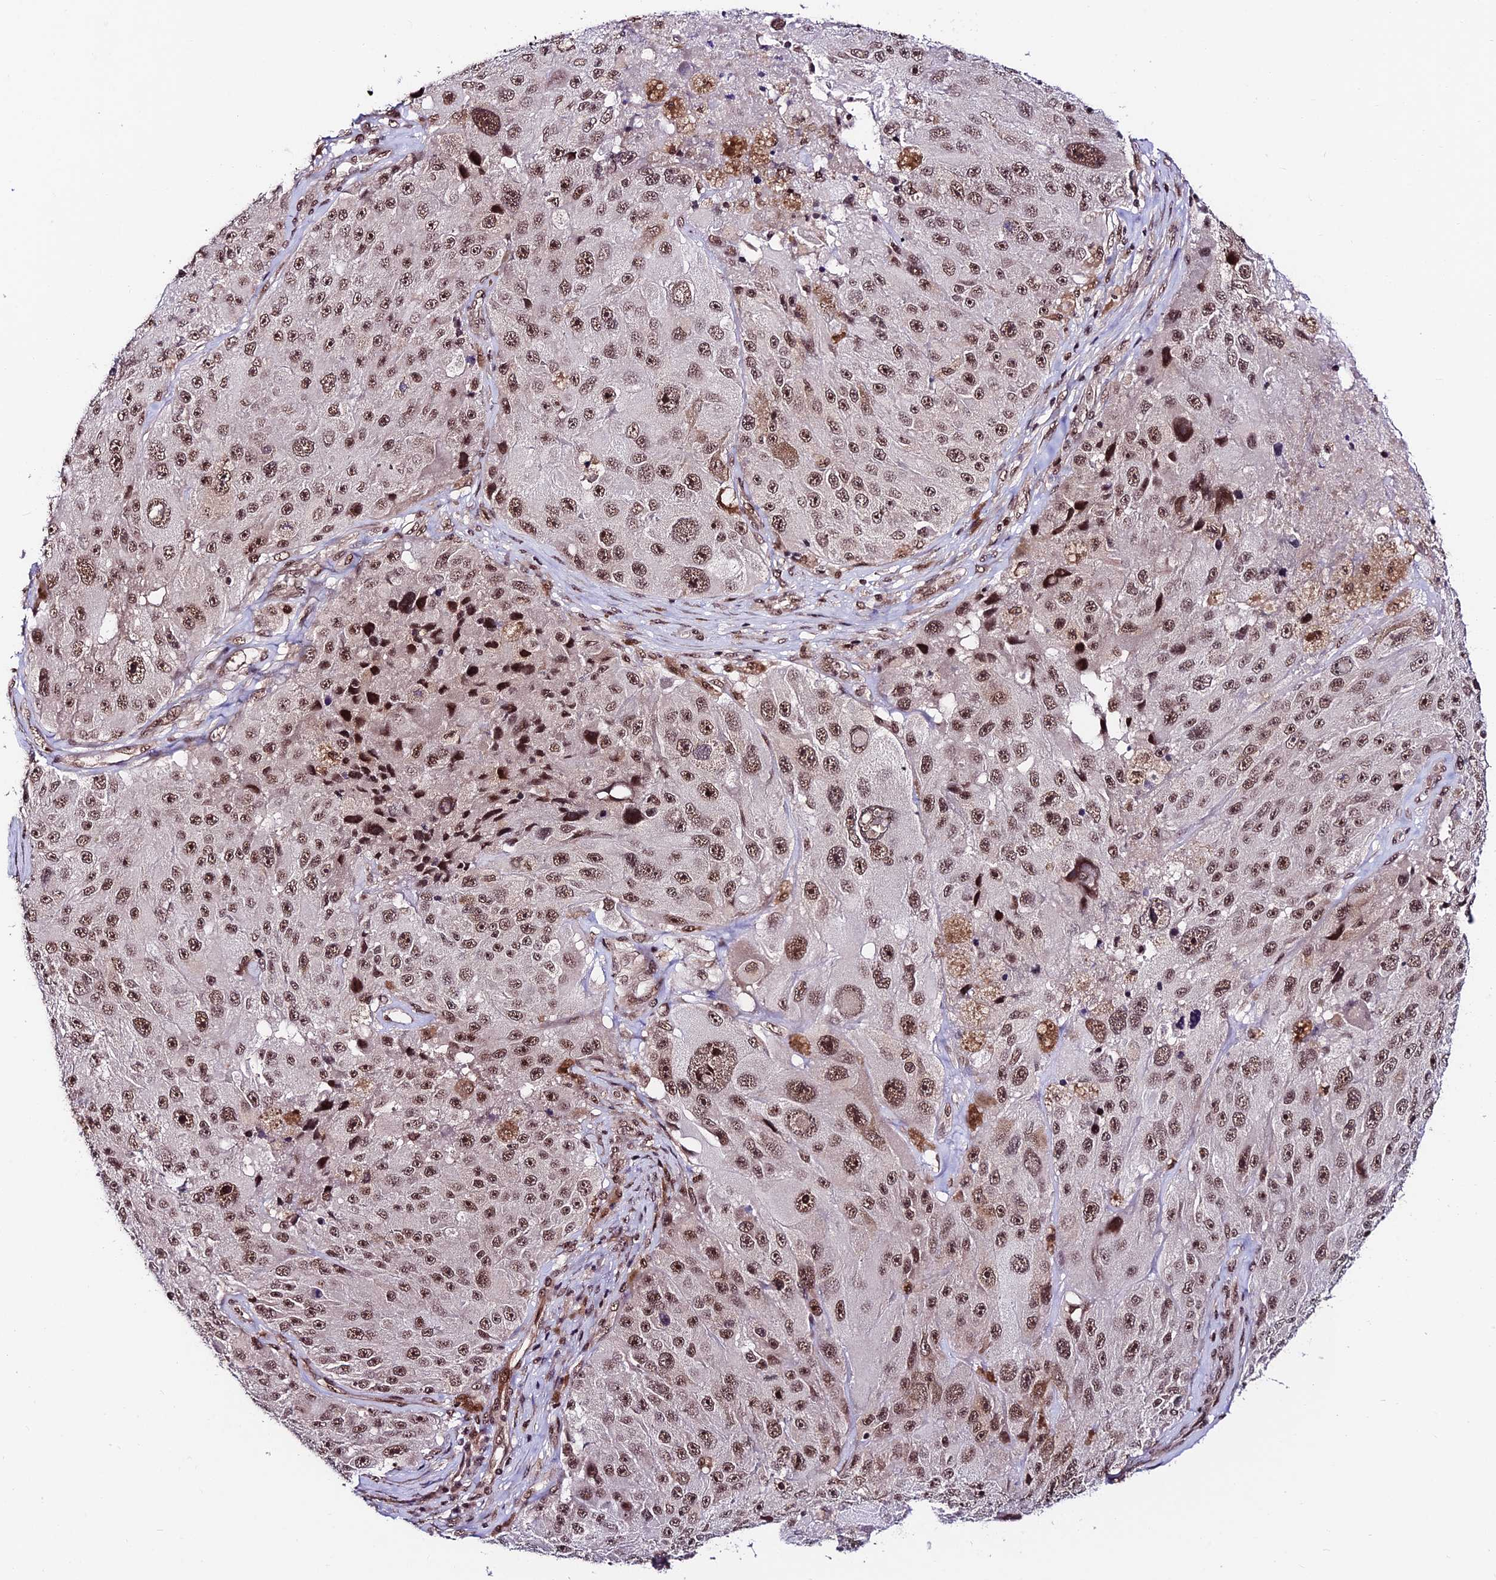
{"staining": {"intensity": "moderate", "quantity": ">75%", "location": "nuclear"}, "tissue": "melanoma", "cell_type": "Tumor cells", "image_type": "cancer", "snomed": [{"axis": "morphology", "description": "Malignant melanoma, Metastatic site"}, {"axis": "topography", "description": "Lymph node"}], "caption": "Protein staining of melanoma tissue displays moderate nuclear expression in about >75% of tumor cells.", "gene": "RBM42", "patient": {"sex": "male", "age": 62}}